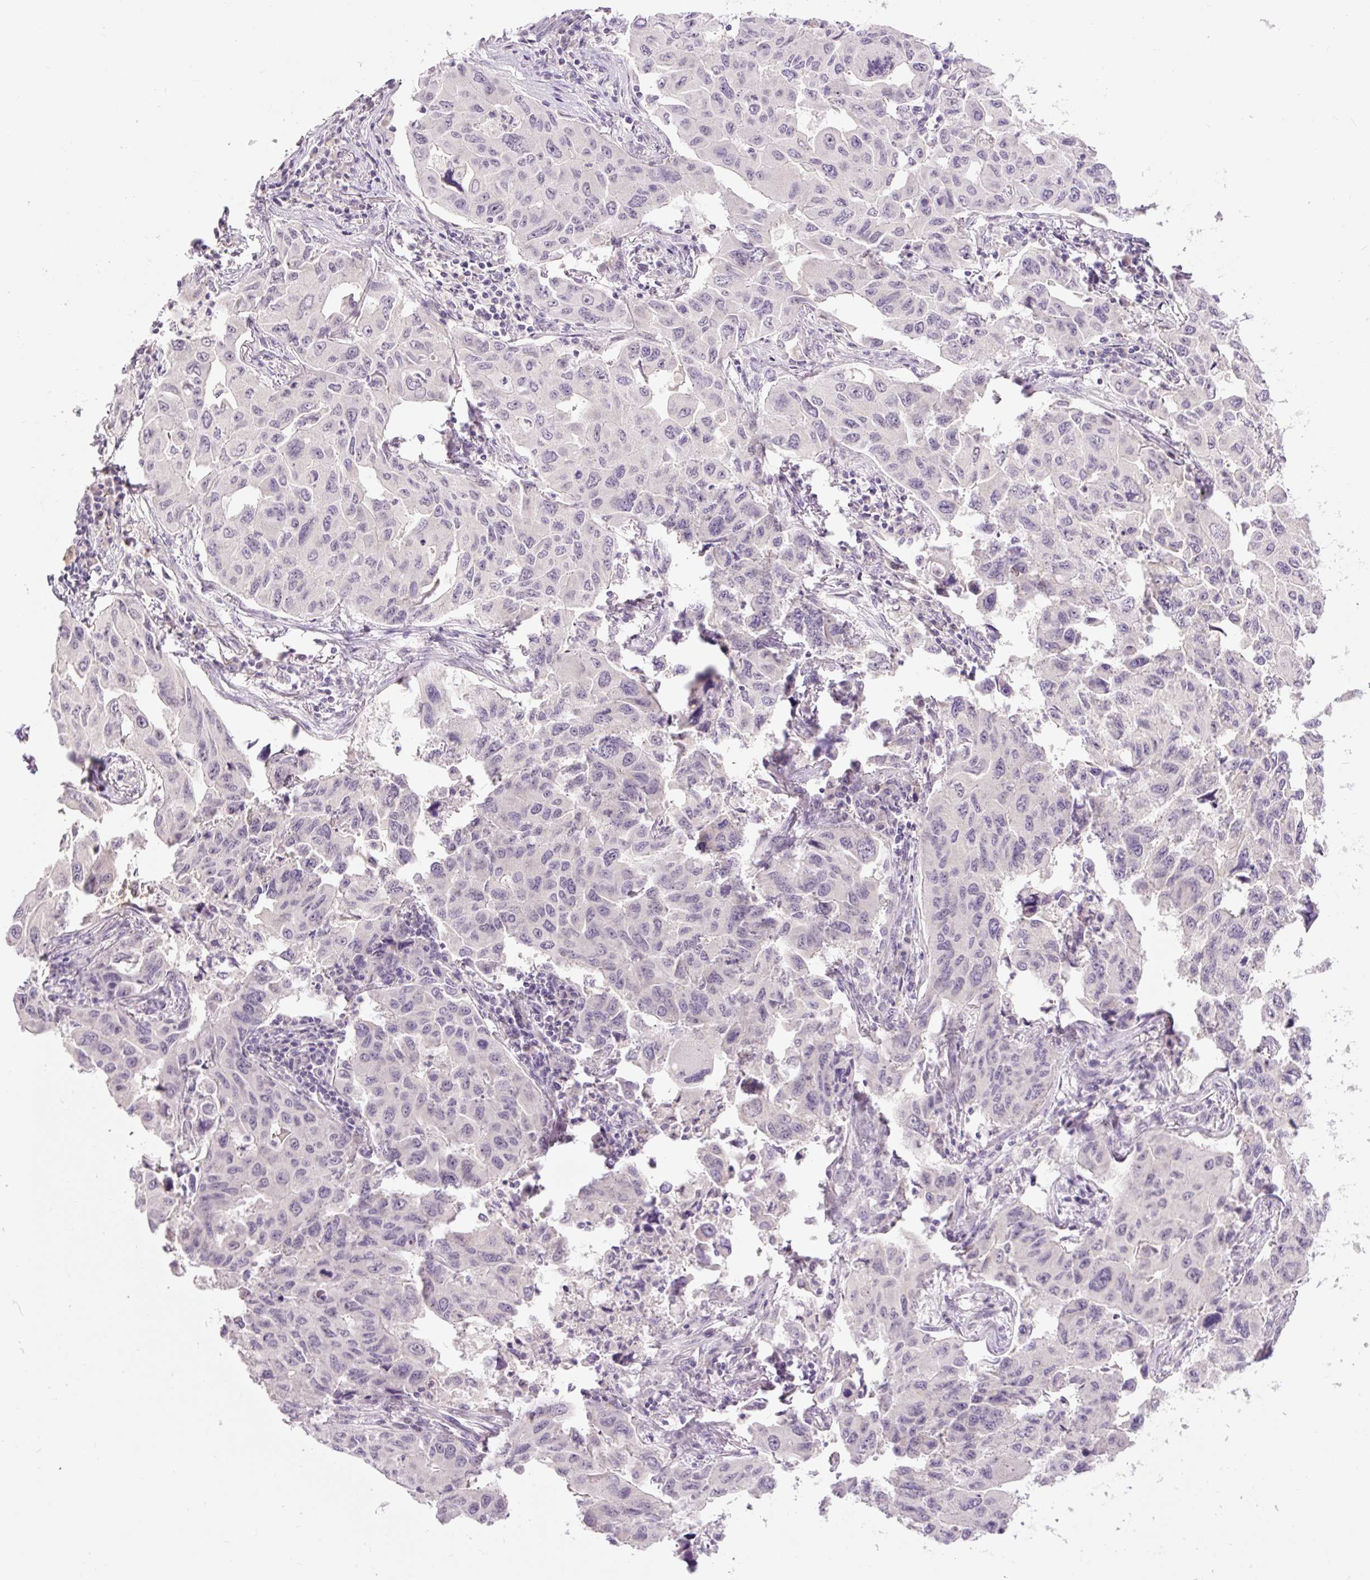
{"staining": {"intensity": "negative", "quantity": "none", "location": "none"}, "tissue": "lung cancer", "cell_type": "Tumor cells", "image_type": "cancer", "snomed": [{"axis": "morphology", "description": "Adenocarcinoma, NOS"}, {"axis": "topography", "description": "Lung"}], "caption": "Immunohistochemistry (IHC) image of human lung adenocarcinoma stained for a protein (brown), which demonstrates no staining in tumor cells.", "gene": "FABP7", "patient": {"sex": "male", "age": 64}}